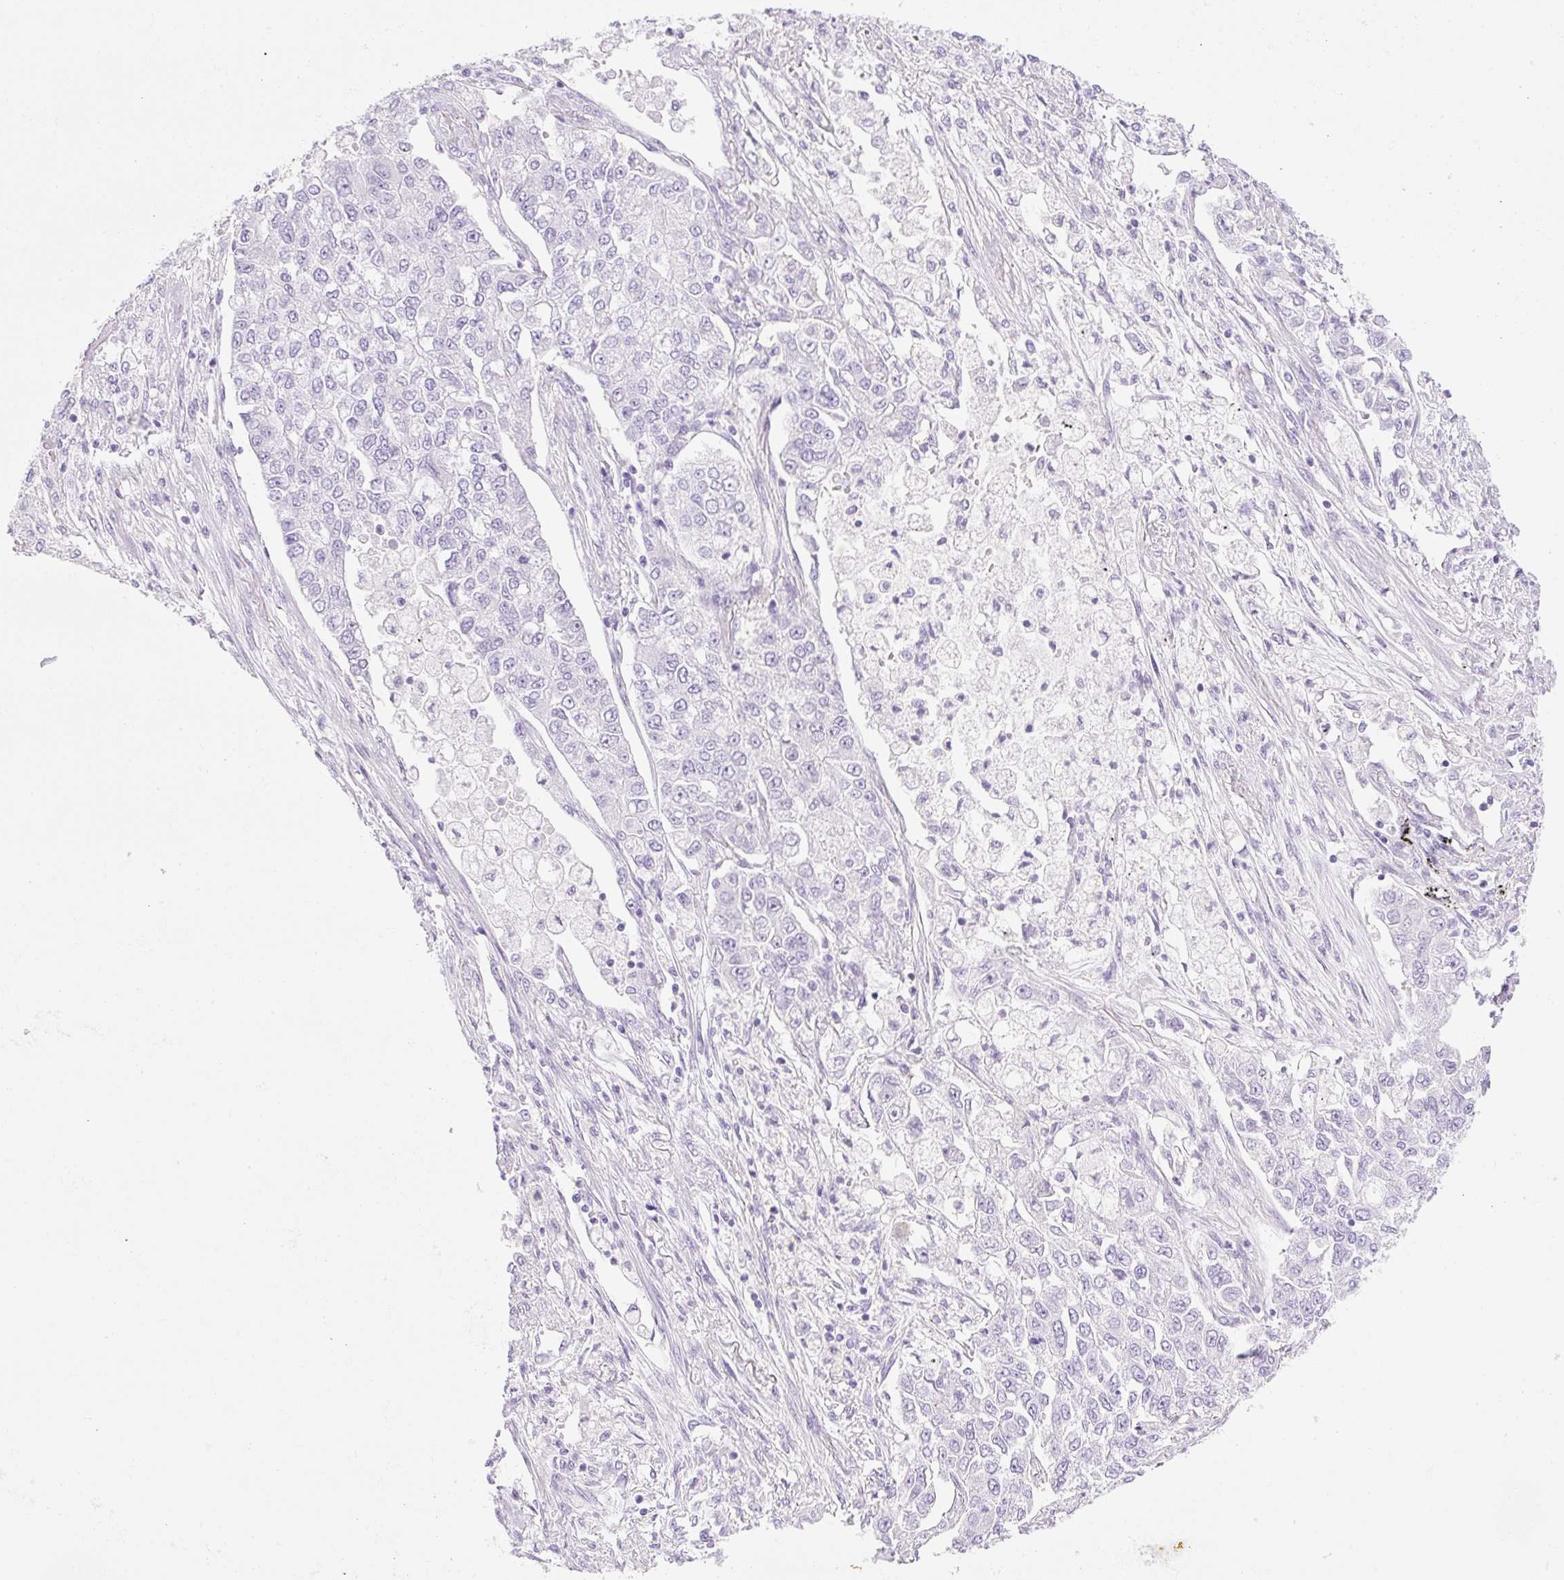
{"staining": {"intensity": "negative", "quantity": "none", "location": "none"}, "tissue": "lung cancer", "cell_type": "Tumor cells", "image_type": "cancer", "snomed": [{"axis": "morphology", "description": "Adenocarcinoma, NOS"}, {"axis": "topography", "description": "Lung"}], "caption": "Tumor cells show no significant staining in lung cancer (adenocarcinoma). (Stains: DAB (3,3'-diaminobenzidine) IHC with hematoxylin counter stain, Microscopy: brightfield microscopy at high magnification).", "gene": "SPRR4", "patient": {"sex": "male", "age": 49}}